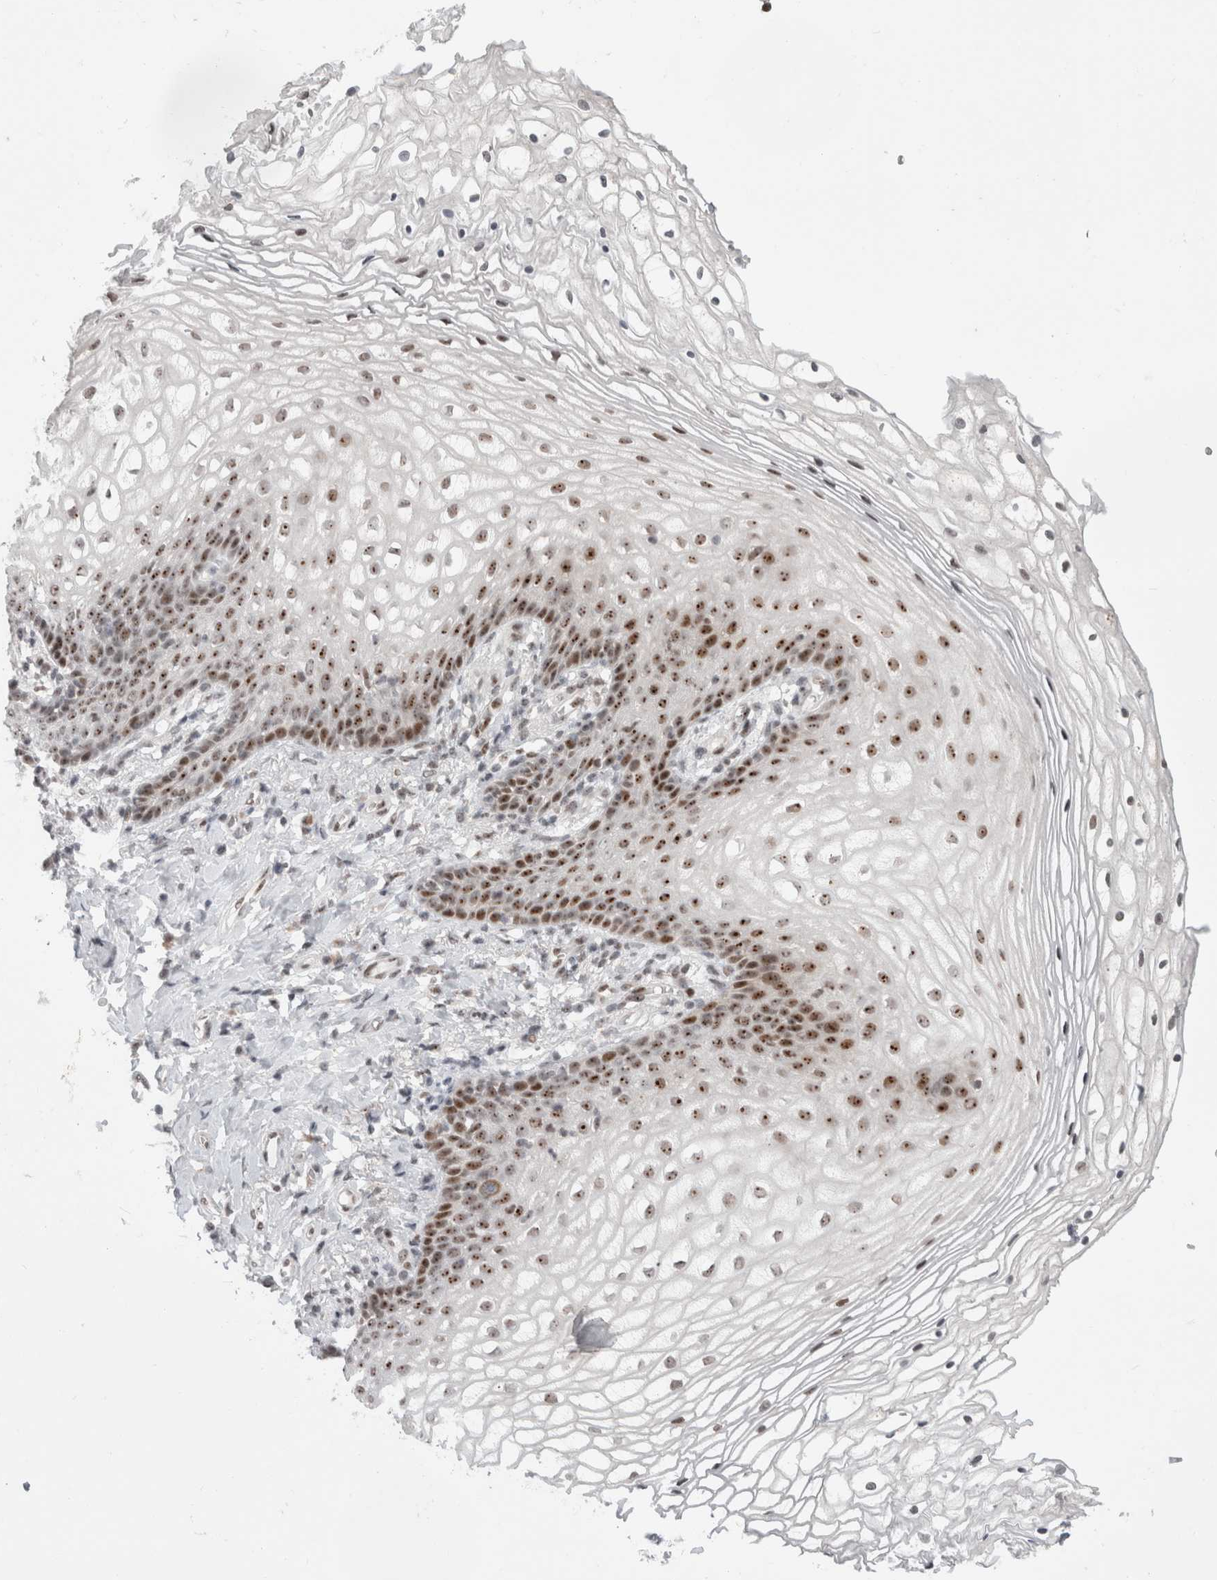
{"staining": {"intensity": "strong", "quantity": ">75%", "location": "nuclear"}, "tissue": "vagina", "cell_type": "Squamous epithelial cells", "image_type": "normal", "snomed": [{"axis": "morphology", "description": "Normal tissue, NOS"}, {"axis": "topography", "description": "Vagina"}], "caption": "Protein positivity by immunohistochemistry demonstrates strong nuclear expression in approximately >75% of squamous epithelial cells in benign vagina.", "gene": "SENP6", "patient": {"sex": "female", "age": 60}}